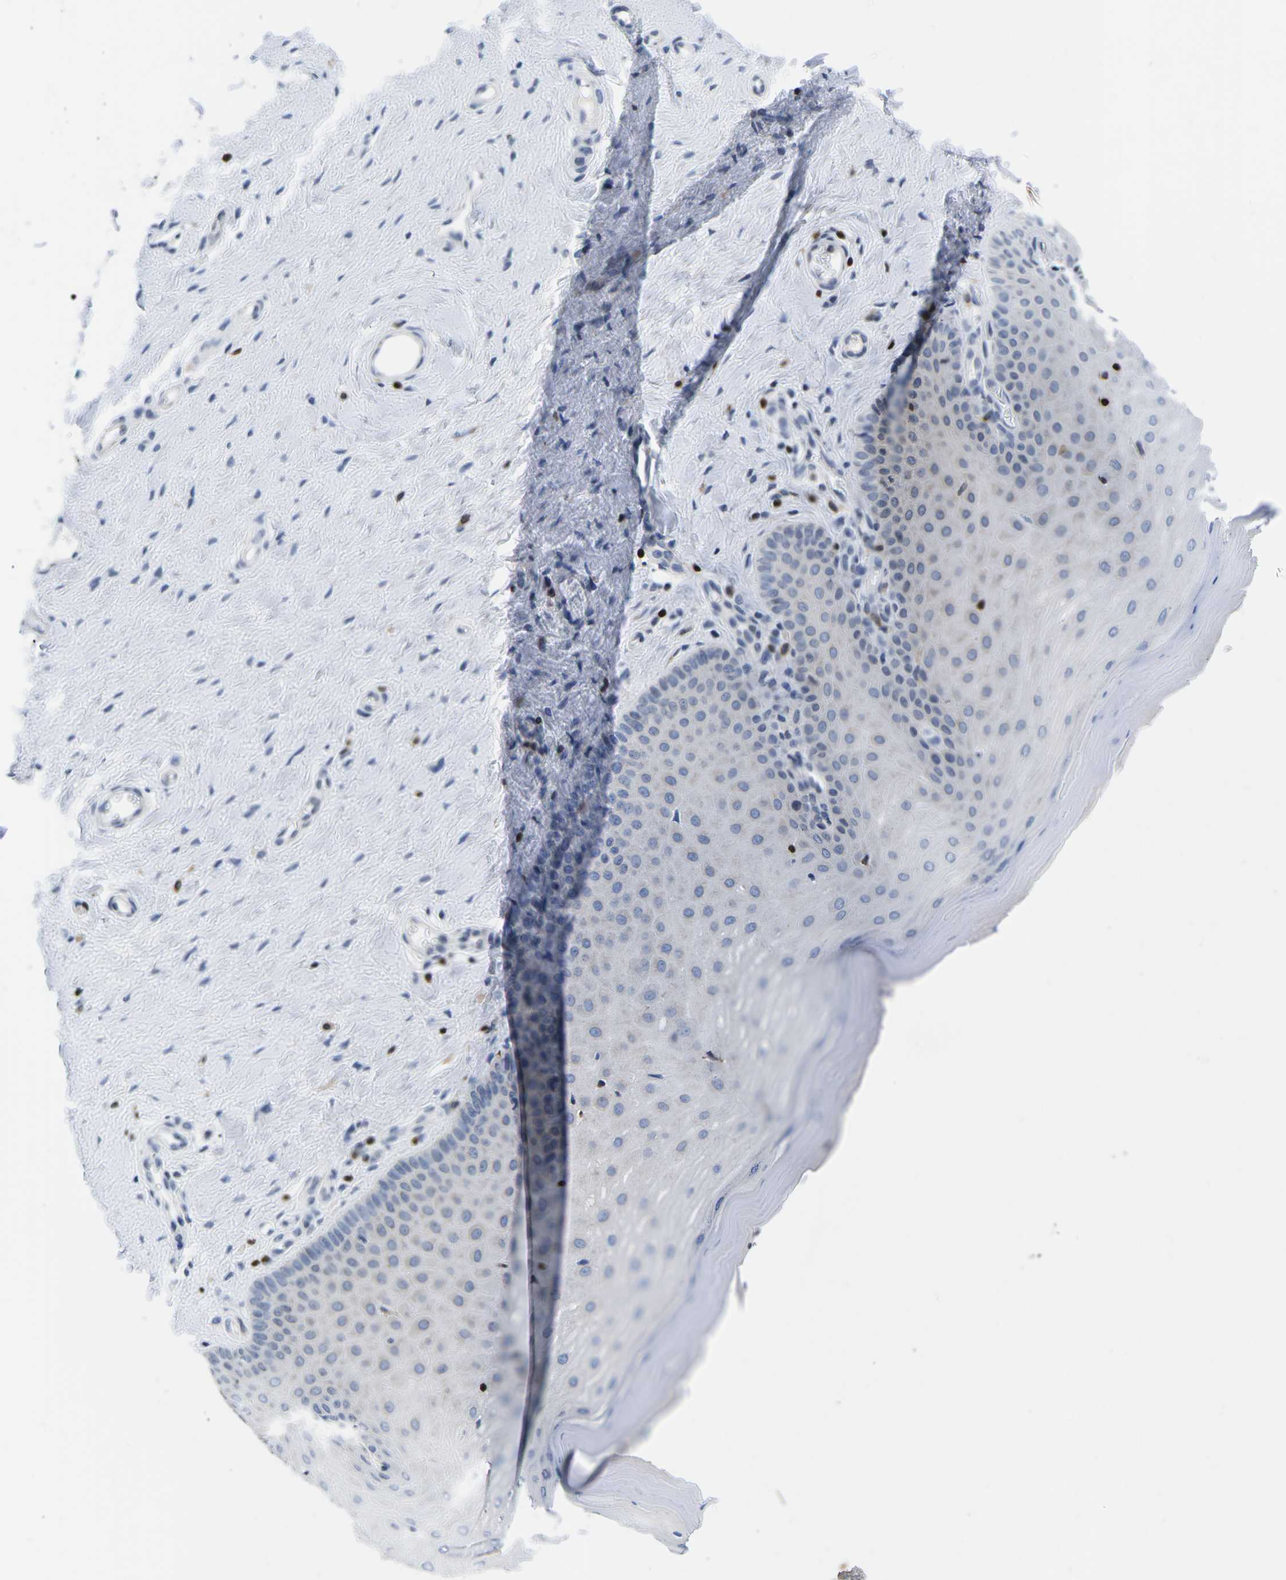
{"staining": {"intensity": "negative", "quantity": "none", "location": "none"}, "tissue": "cervix", "cell_type": "Glandular cells", "image_type": "normal", "snomed": [{"axis": "morphology", "description": "Normal tissue, NOS"}, {"axis": "topography", "description": "Cervix"}], "caption": "IHC of unremarkable human cervix reveals no staining in glandular cells.", "gene": "CTSW", "patient": {"sex": "female", "age": 55}}